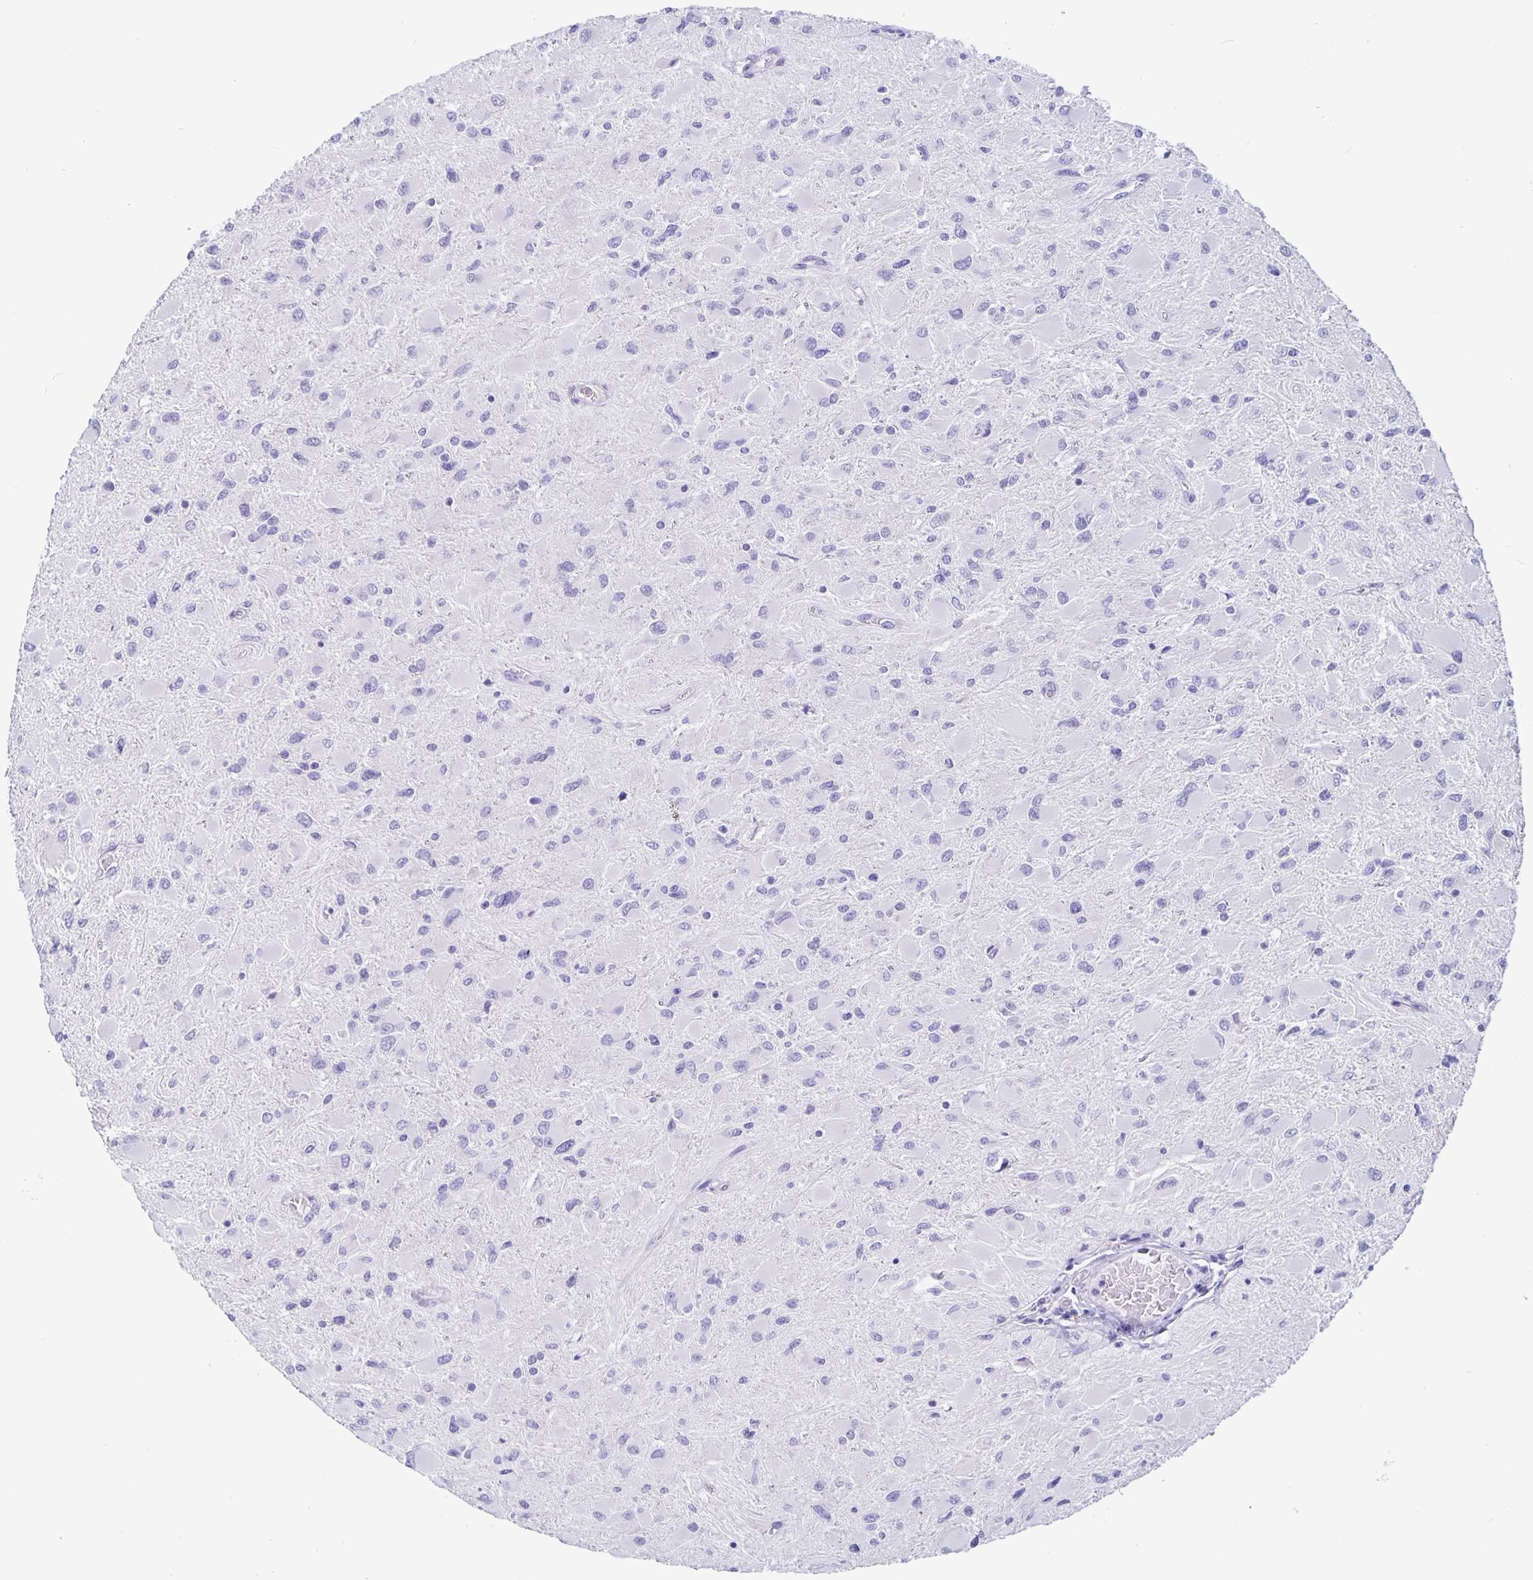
{"staining": {"intensity": "negative", "quantity": "none", "location": "none"}, "tissue": "glioma", "cell_type": "Tumor cells", "image_type": "cancer", "snomed": [{"axis": "morphology", "description": "Glioma, malignant, High grade"}, {"axis": "topography", "description": "Cerebral cortex"}], "caption": "Tumor cells are negative for brown protein staining in malignant high-grade glioma.", "gene": "BPIFA3", "patient": {"sex": "female", "age": 36}}